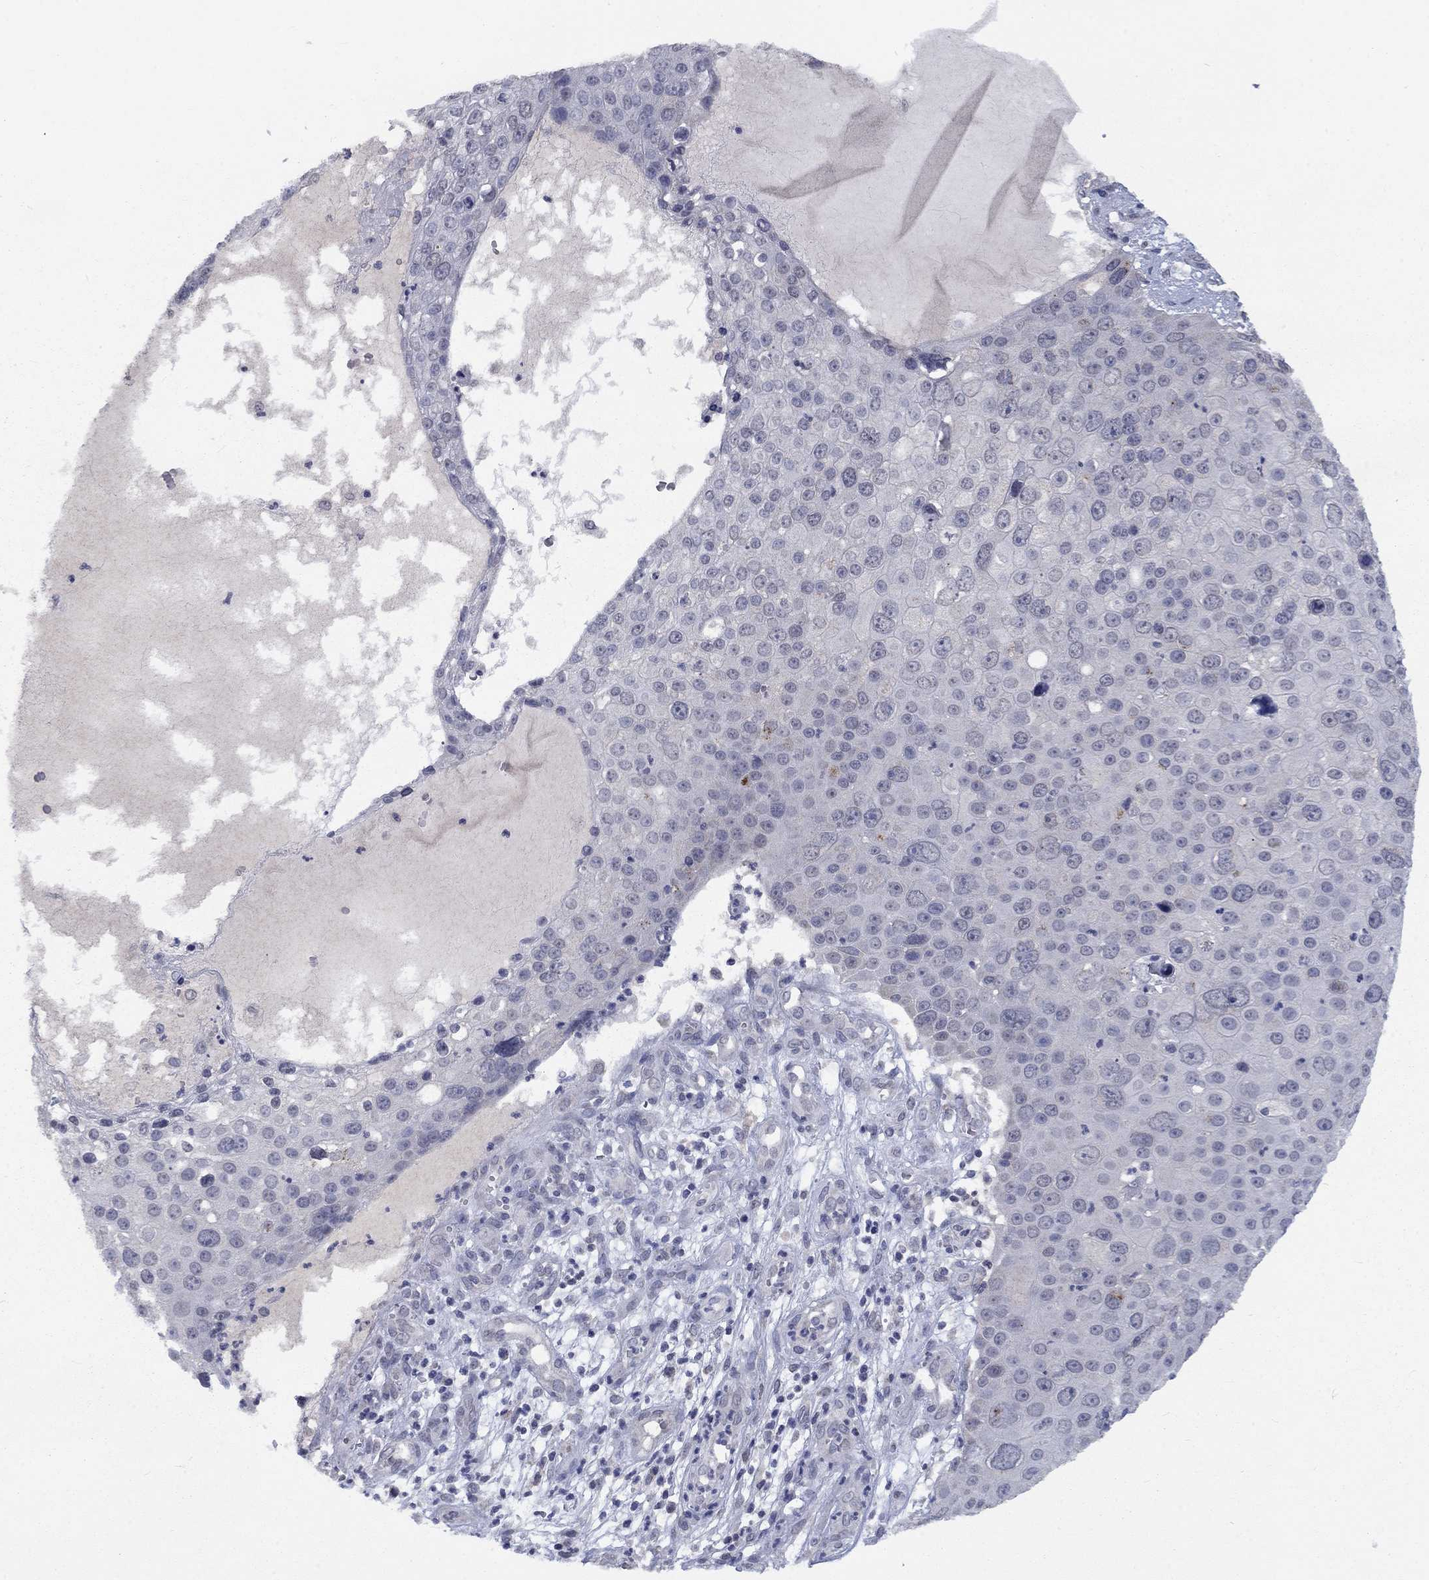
{"staining": {"intensity": "negative", "quantity": "none", "location": "none"}, "tissue": "skin cancer", "cell_type": "Tumor cells", "image_type": "cancer", "snomed": [{"axis": "morphology", "description": "Squamous cell carcinoma, NOS"}, {"axis": "topography", "description": "Skin"}], "caption": "Micrograph shows no significant protein staining in tumor cells of skin cancer (squamous cell carcinoma). (DAB immunohistochemistry (IHC) visualized using brightfield microscopy, high magnification).", "gene": "SPATA33", "patient": {"sex": "male", "age": 71}}